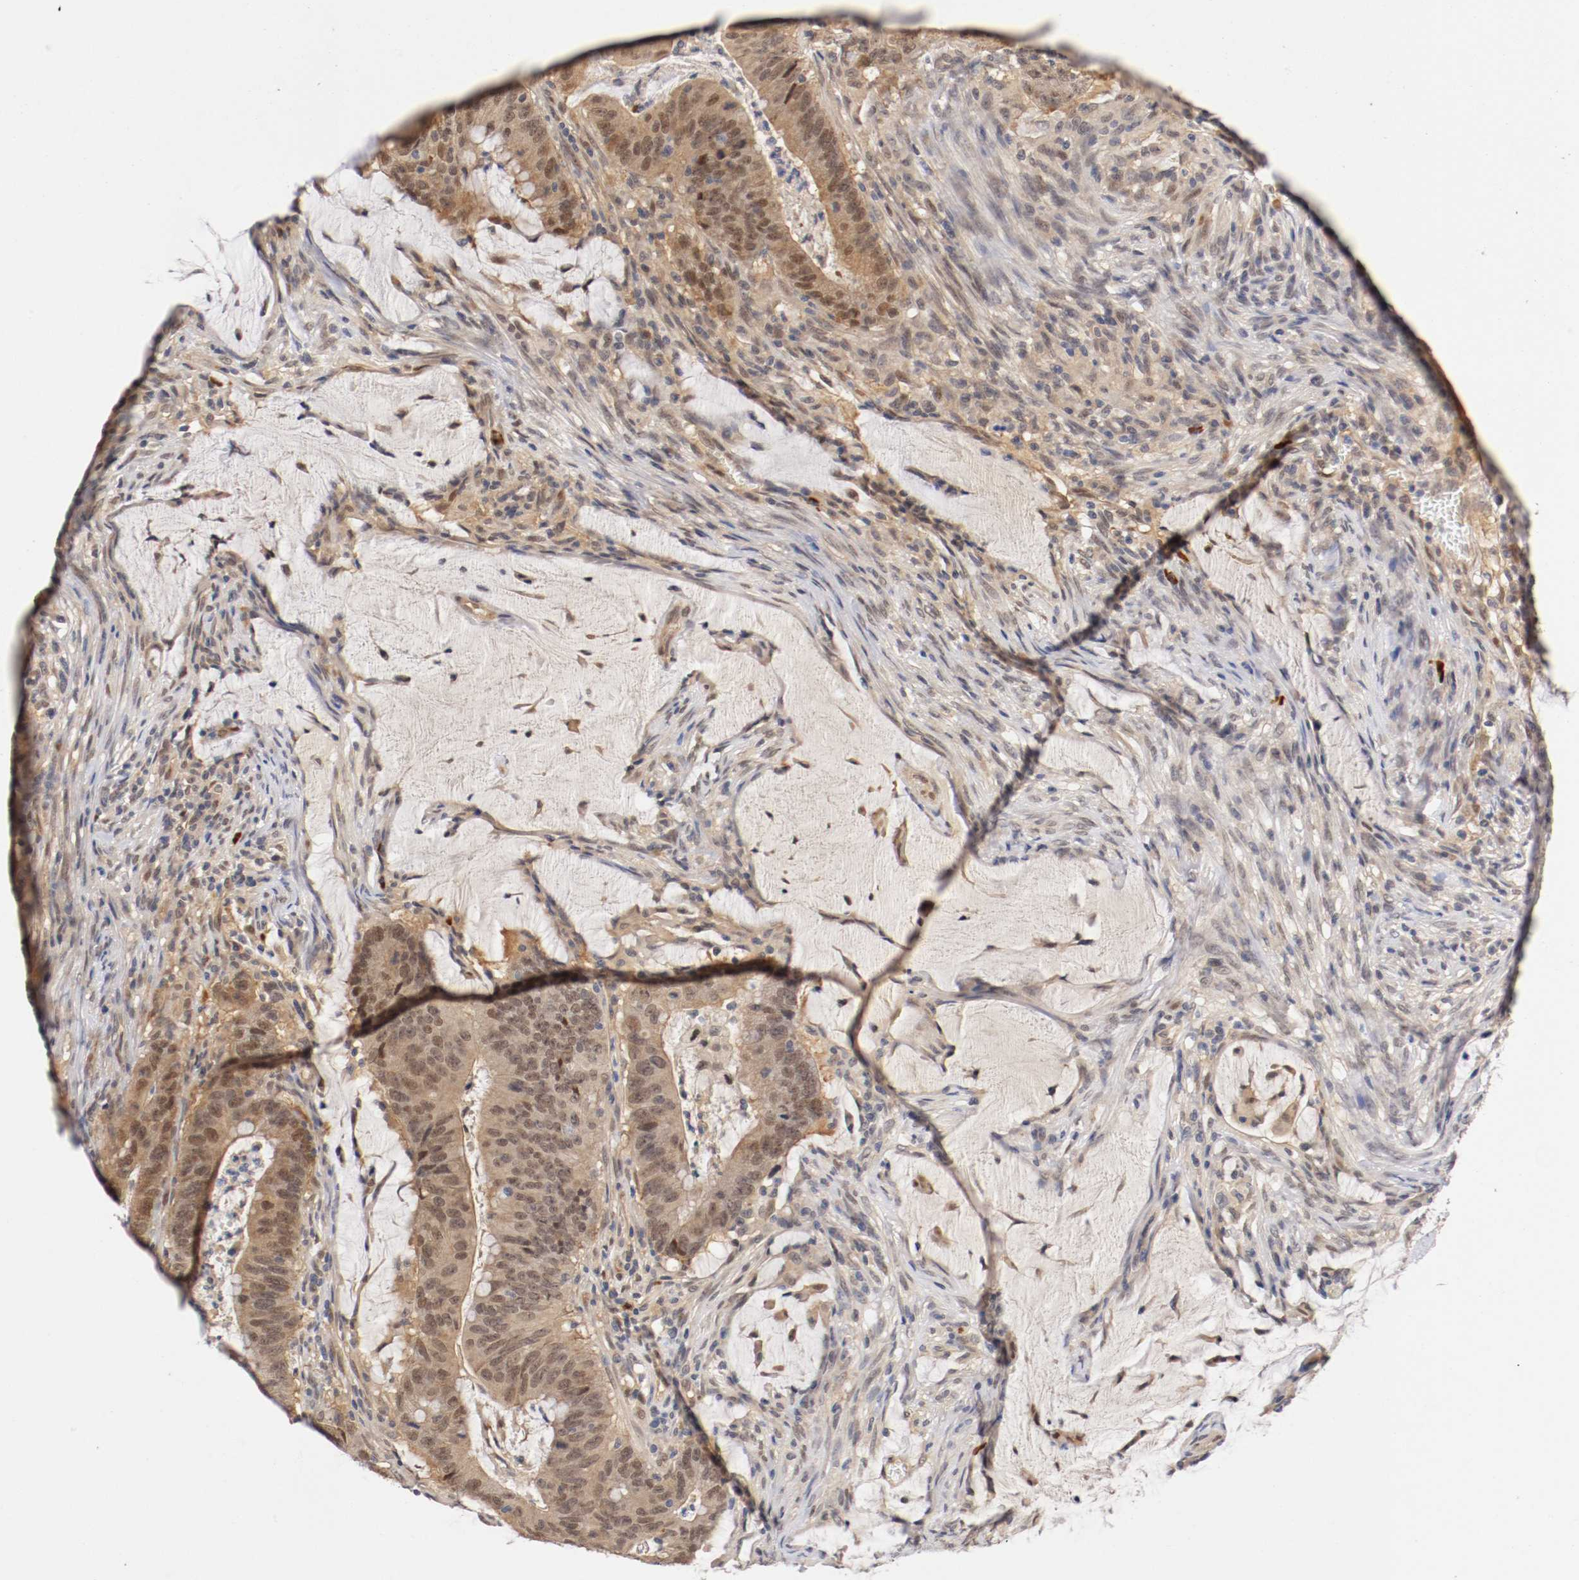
{"staining": {"intensity": "weak", "quantity": ">75%", "location": "cytoplasmic/membranous,nuclear"}, "tissue": "colorectal cancer", "cell_type": "Tumor cells", "image_type": "cancer", "snomed": [{"axis": "morphology", "description": "Adenocarcinoma, NOS"}, {"axis": "topography", "description": "Colon"}], "caption": "Human colorectal adenocarcinoma stained with a protein marker exhibits weak staining in tumor cells.", "gene": "DNMT3B", "patient": {"sex": "male", "age": 45}}